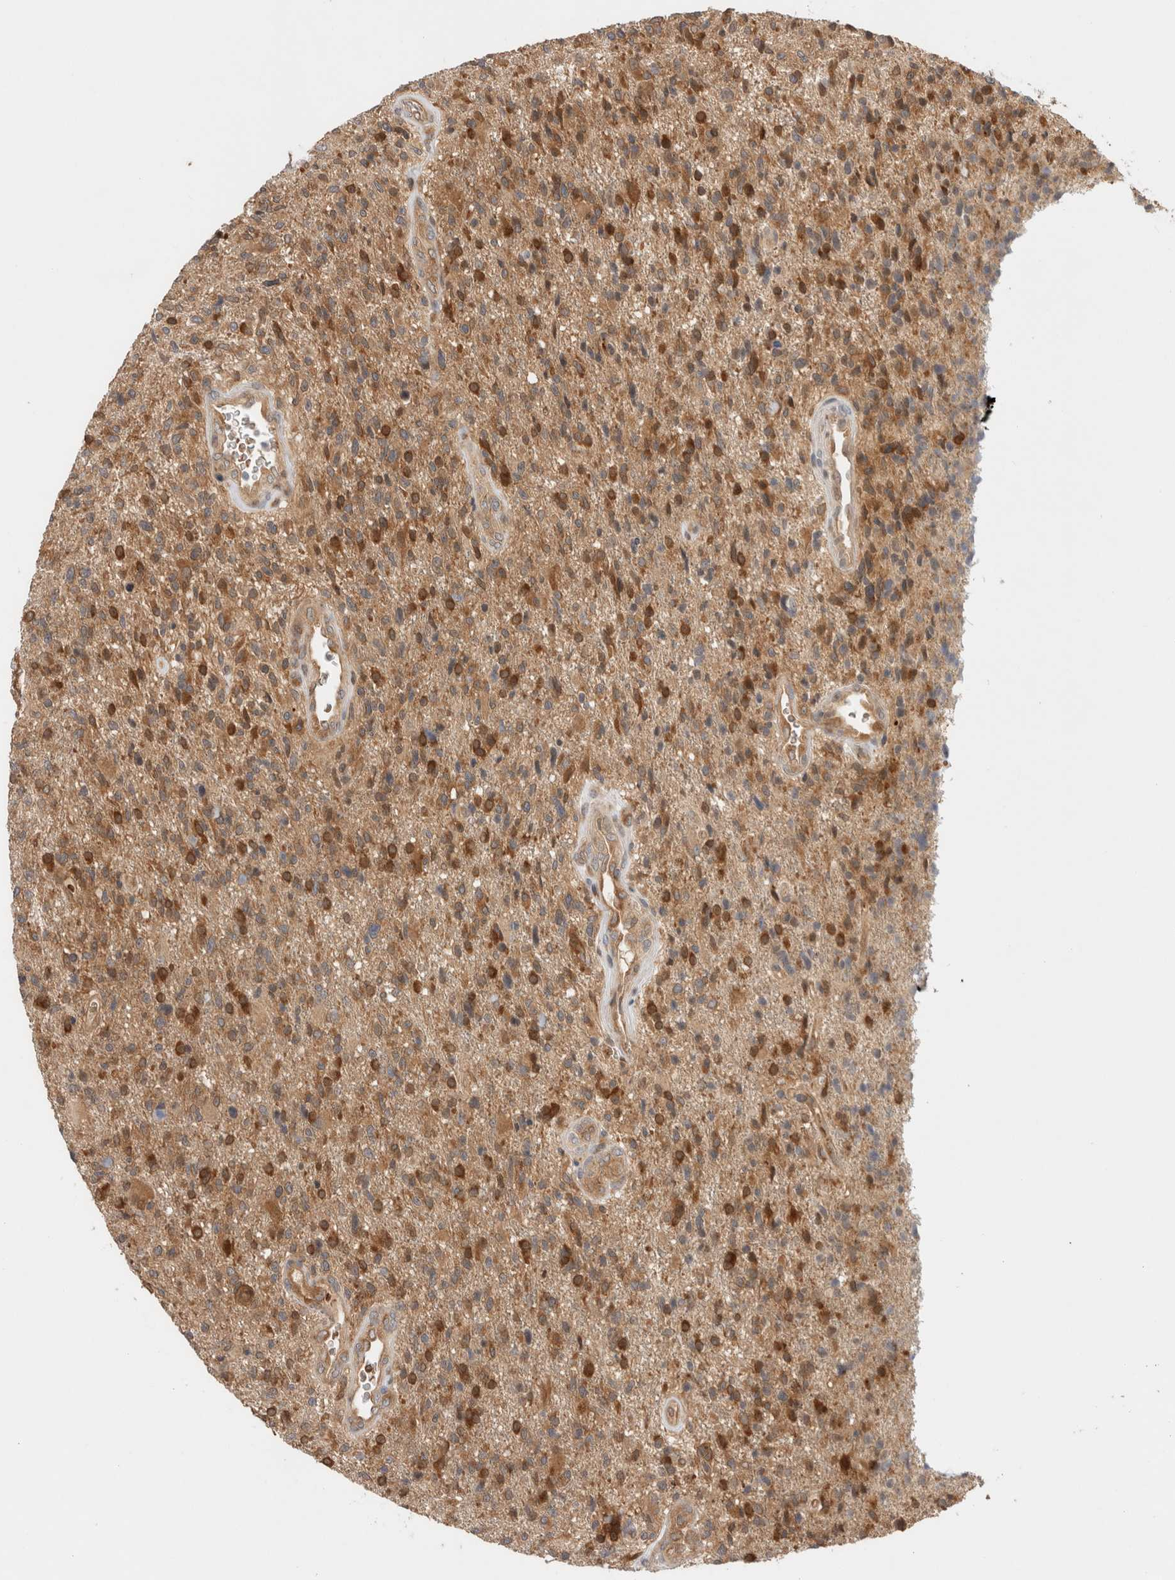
{"staining": {"intensity": "moderate", "quantity": ">75%", "location": "cytoplasmic/membranous,nuclear"}, "tissue": "glioma", "cell_type": "Tumor cells", "image_type": "cancer", "snomed": [{"axis": "morphology", "description": "Glioma, malignant, High grade"}, {"axis": "topography", "description": "Brain"}], "caption": "This photomicrograph demonstrates IHC staining of malignant high-grade glioma, with medium moderate cytoplasmic/membranous and nuclear staining in about >75% of tumor cells.", "gene": "OTUD6B", "patient": {"sex": "male", "age": 72}}